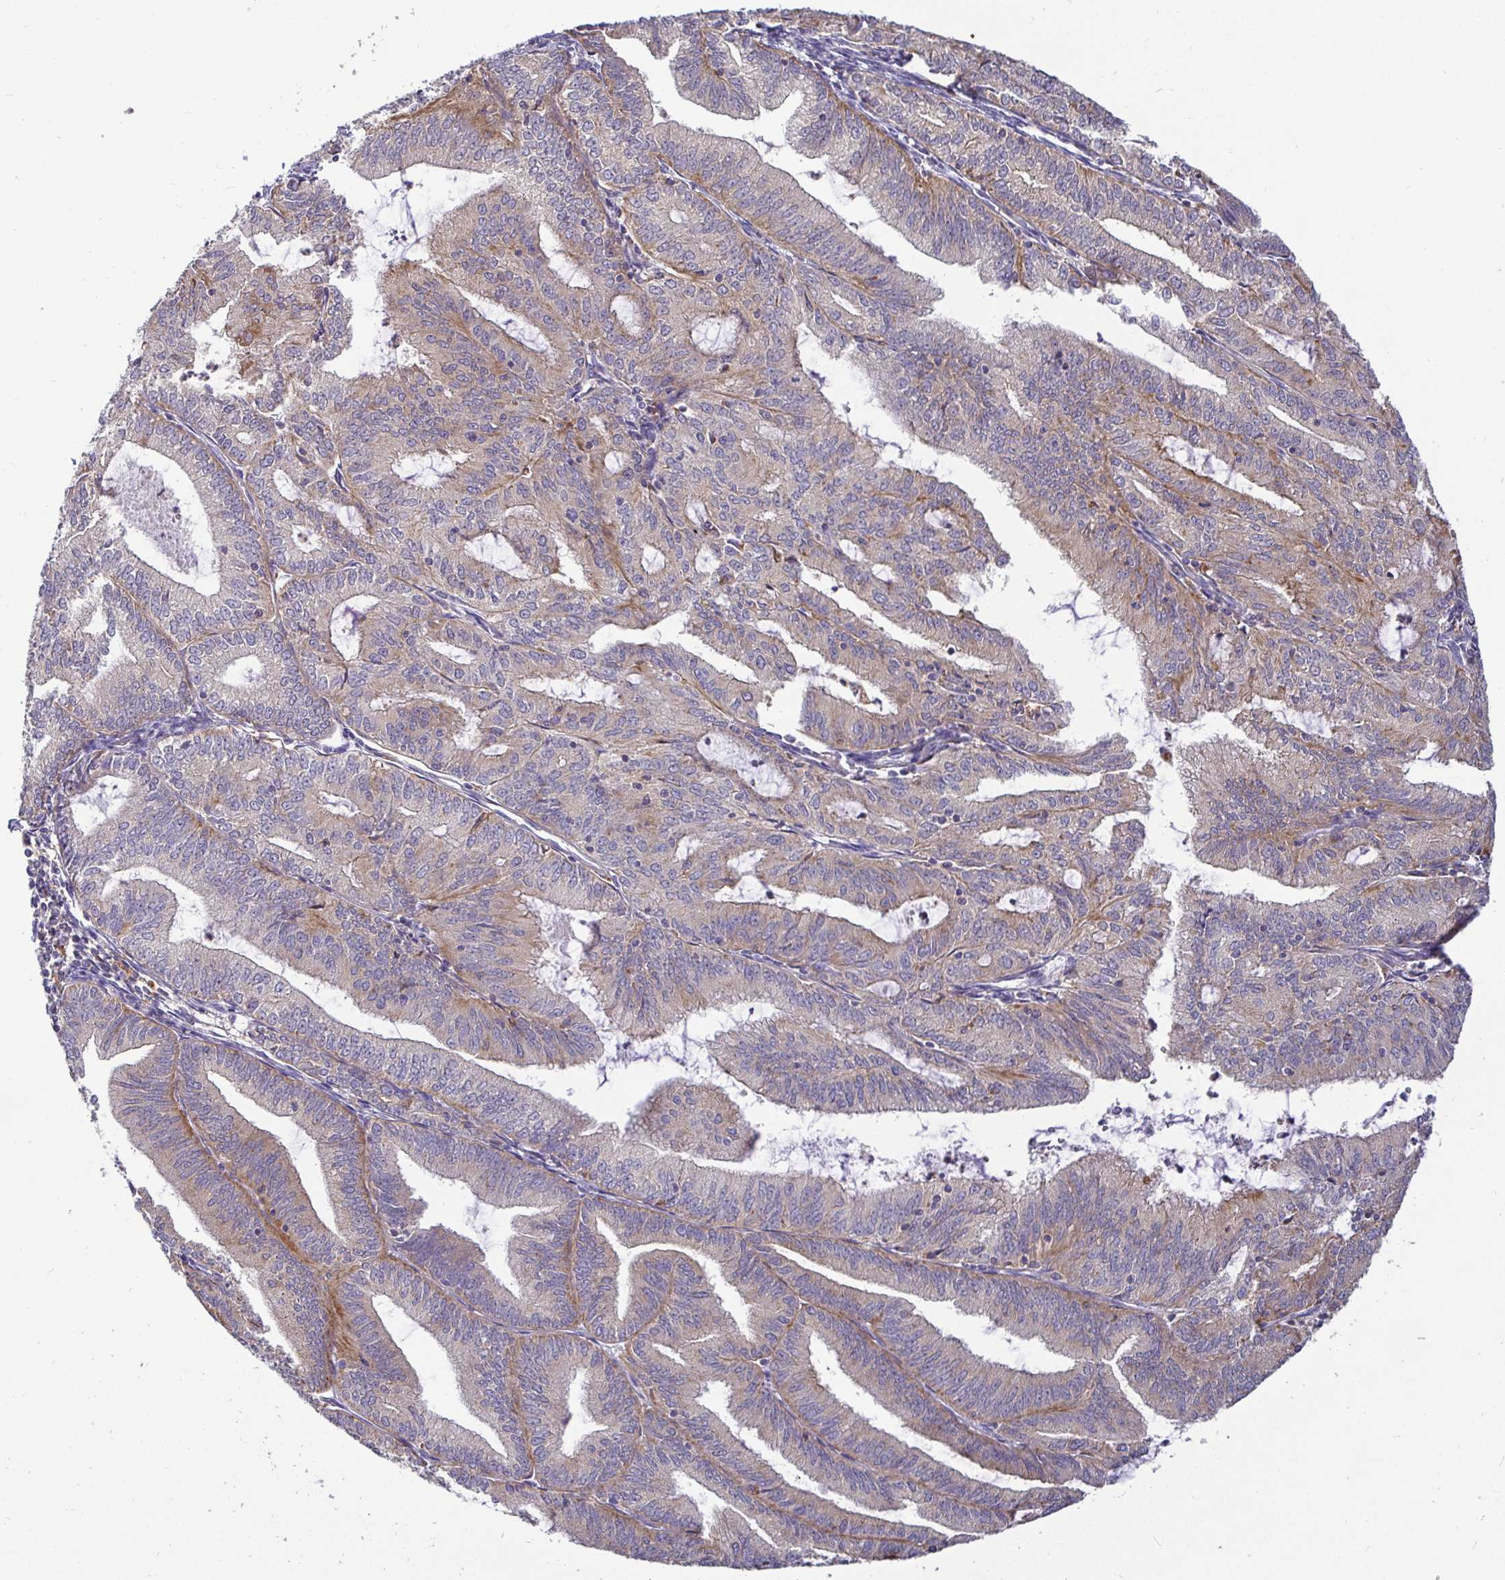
{"staining": {"intensity": "weak", "quantity": "25%-75%", "location": "cytoplasmic/membranous"}, "tissue": "endometrial cancer", "cell_type": "Tumor cells", "image_type": "cancer", "snomed": [{"axis": "morphology", "description": "Adenocarcinoma, NOS"}, {"axis": "topography", "description": "Endometrium"}], "caption": "Immunohistochemical staining of endometrial cancer (adenocarcinoma) exhibits low levels of weak cytoplasmic/membranous staining in approximately 25%-75% of tumor cells. Using DAB (3,3'-diaminobenzidine) (brown) and hematoxylin (blue) stains, captured at high magnification using brightfield microscopy.", "gene": "ATP6V1F", "patient": {"sex": "female", "age": 70}}